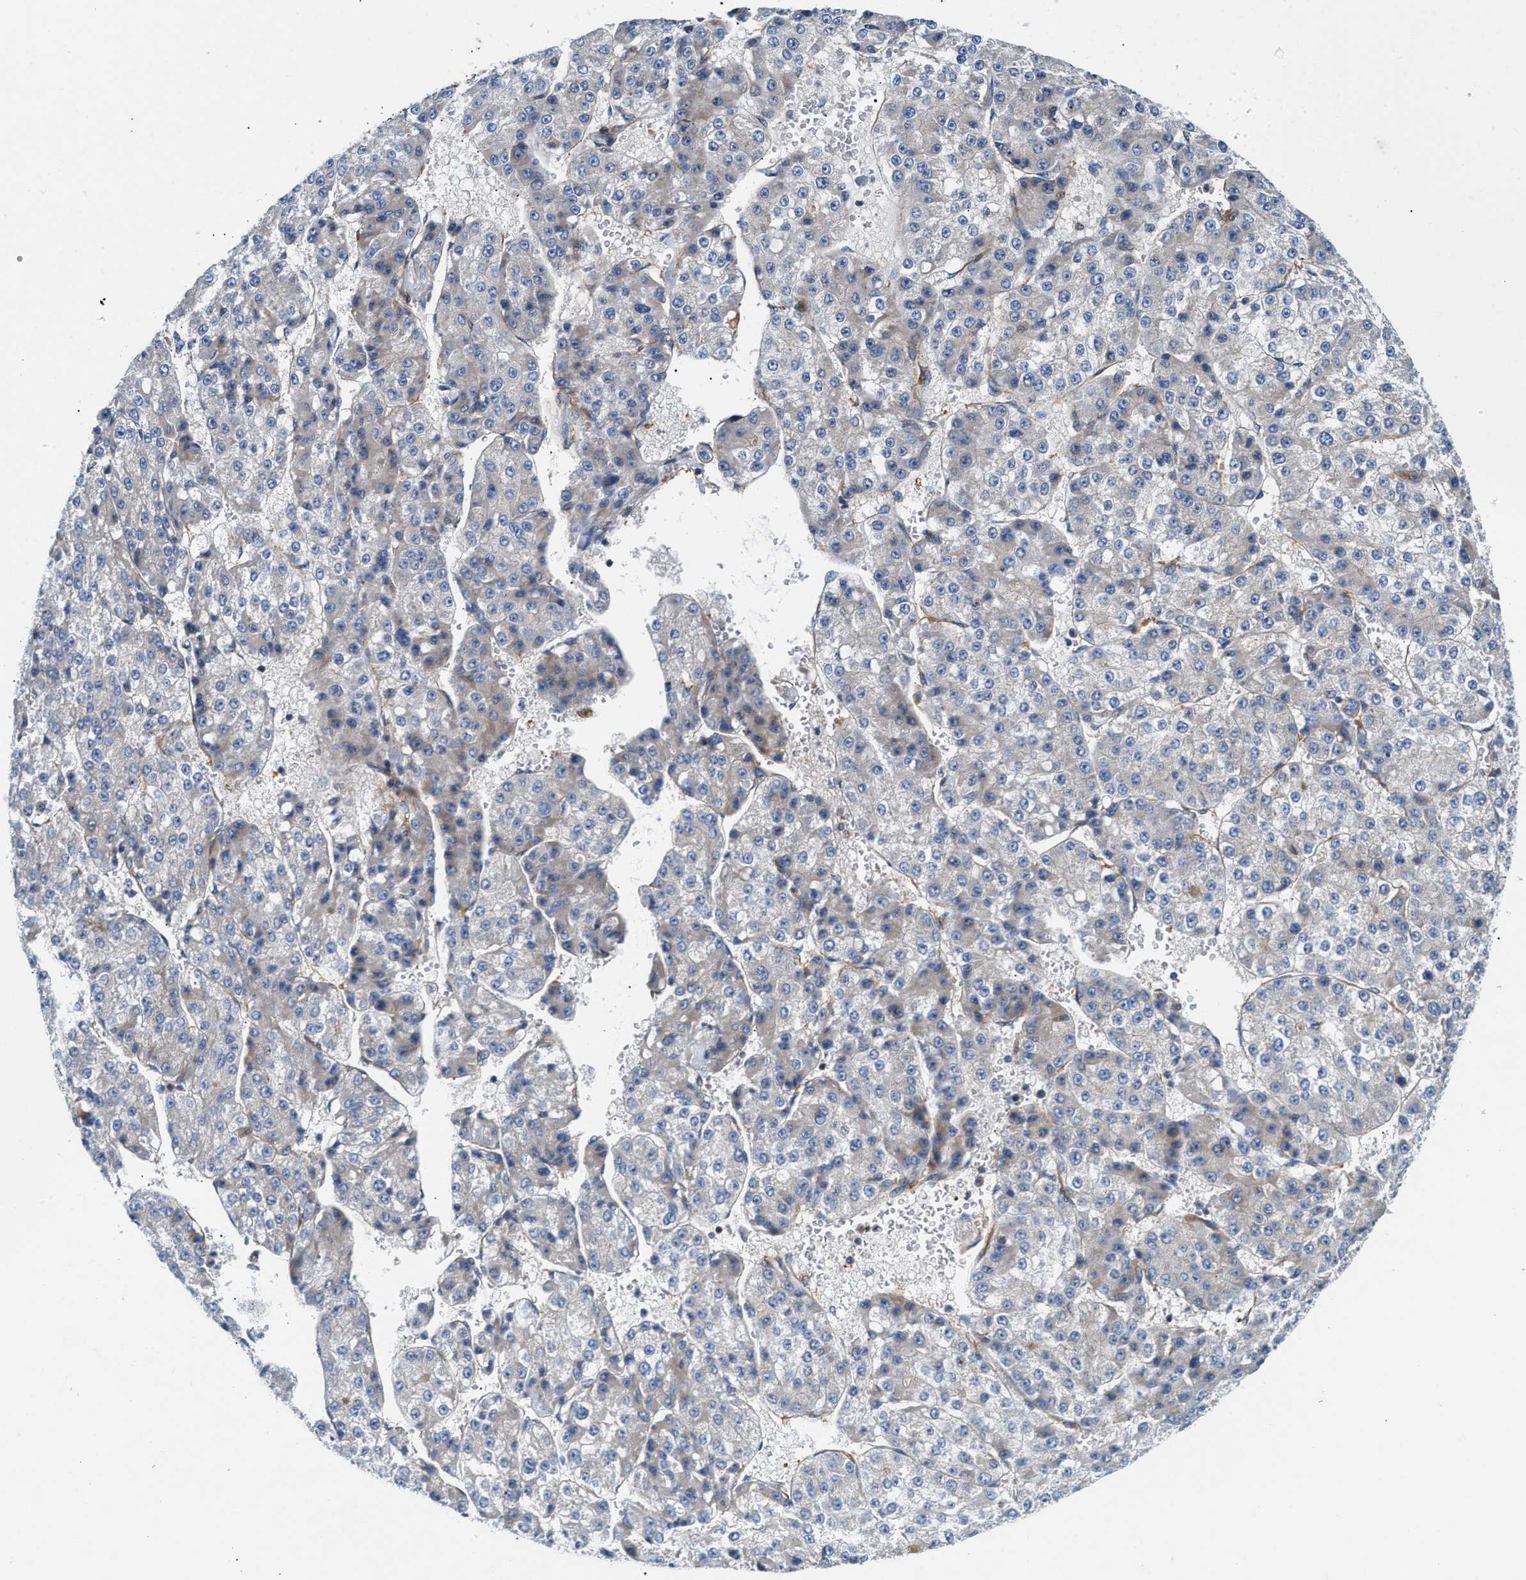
{"staining": {"intensity": "negative", "quantity": "none", "location": "none"}, "tissue": "liver cancer", "cell_type": "Tumor cells", "image_type": "cancer", "snomed": [{"axis": "morphology", "description": "Carcinoma, Hepatocellular, NOS"}, {"axis": "topography", "description": "Liver"}], "caption": "Tumor cells show no significant protein positivity in liver cancer. (DAB (3,3'-diaminobenzidine) immunohistochemistry (IHC) with hematoxylin counter stain).", "gene": "NSUN7", "patient": {"sex": "female", "age": 73}}